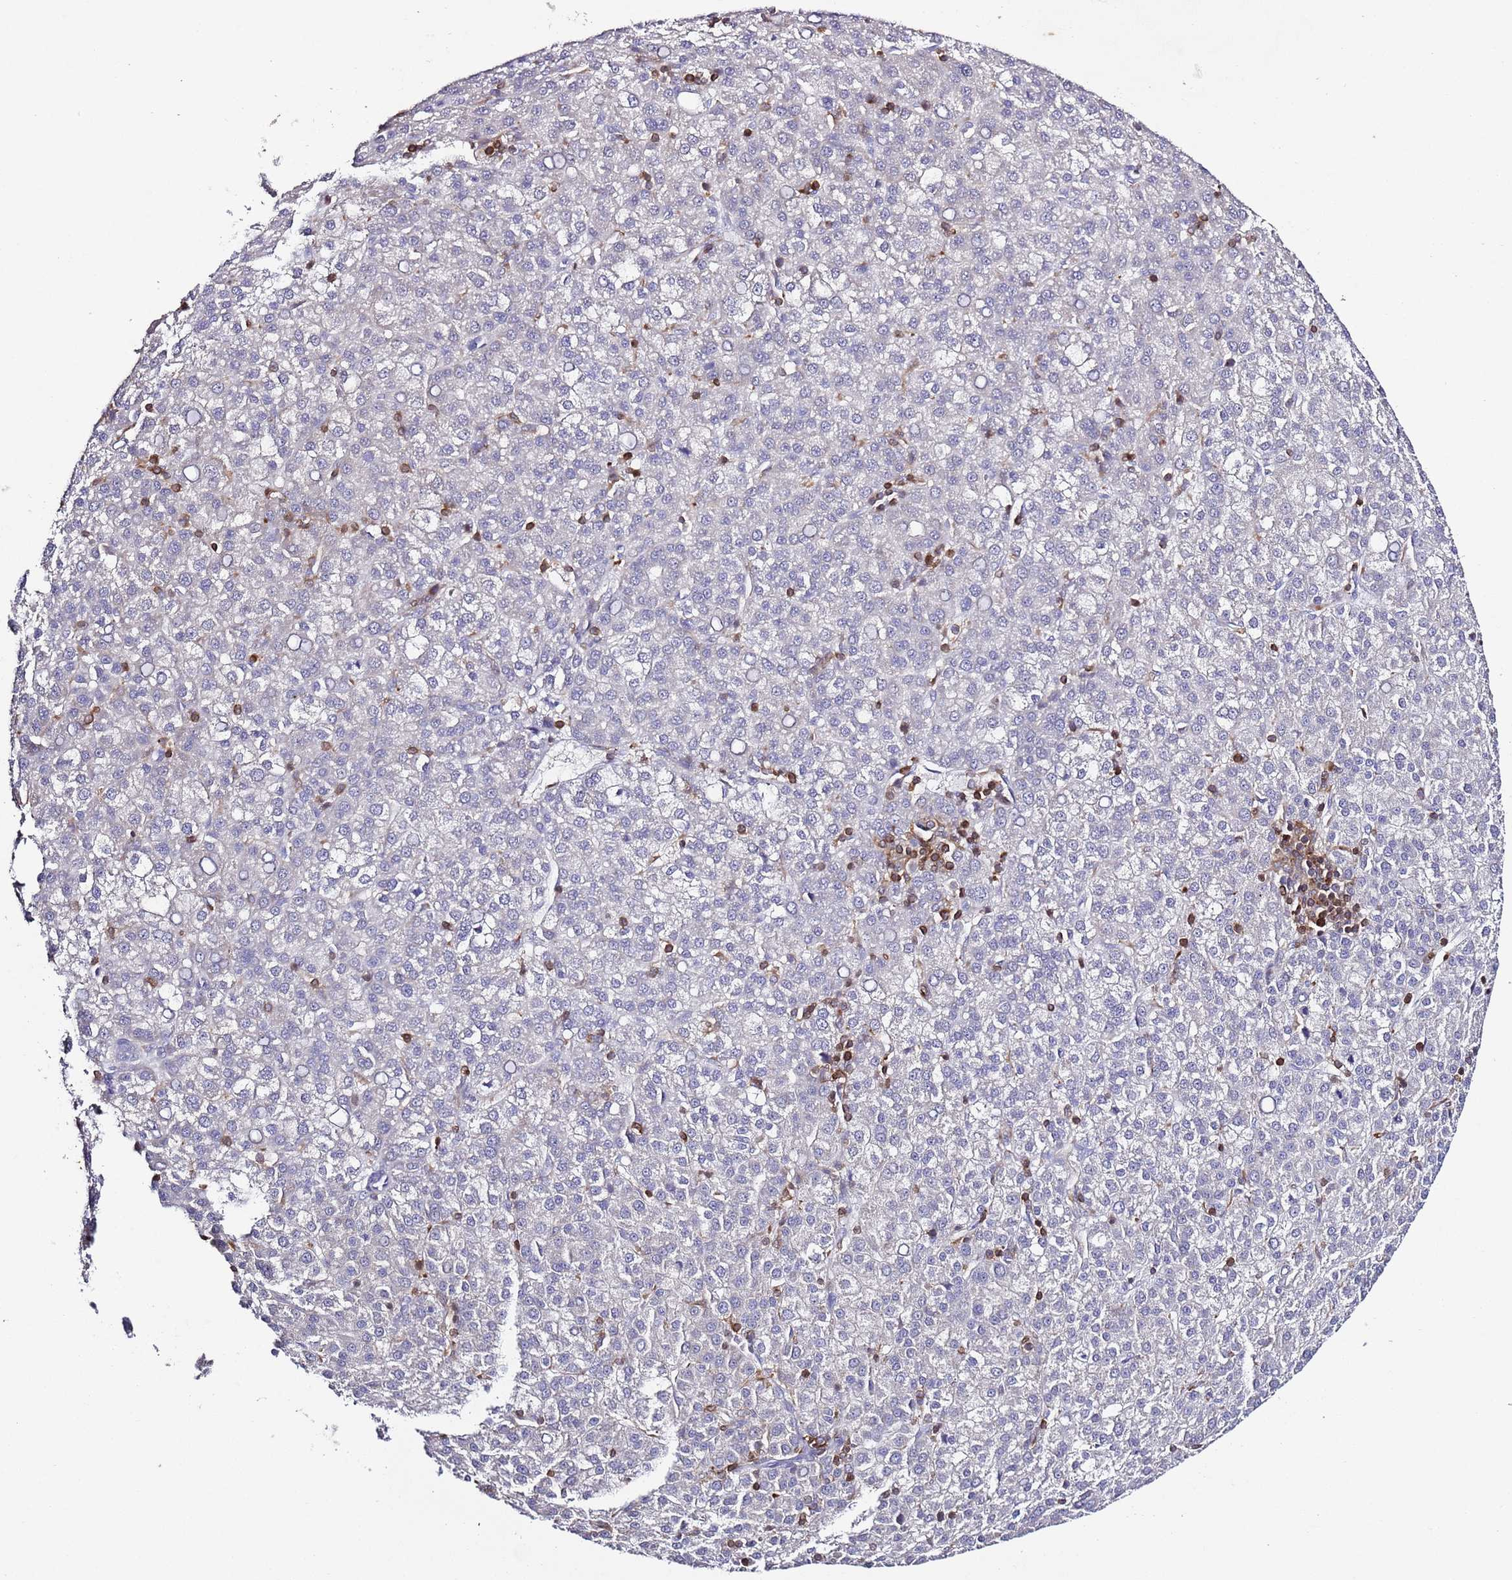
{"staining": {"intensity": "negative", "quantity": "none", "location": "none"}, "tissue": "liver cancer", "cell_type": "Tumor cells", "image_type": "cancer", "snomed": [{"axis": "morphology", "description": "Carcinoma, Hepatocellular, NOS"}, {"axis": "topography", "description": "Liver"}], "caption": "This image is of liver hepatocellular carcinoma stained with IHC to label a protein in brown with the nuclei are counter-stained blue. There is no expression in tumor cells.", "gene": "LPXN", "patient": {"sex": "female", "age": 58}}